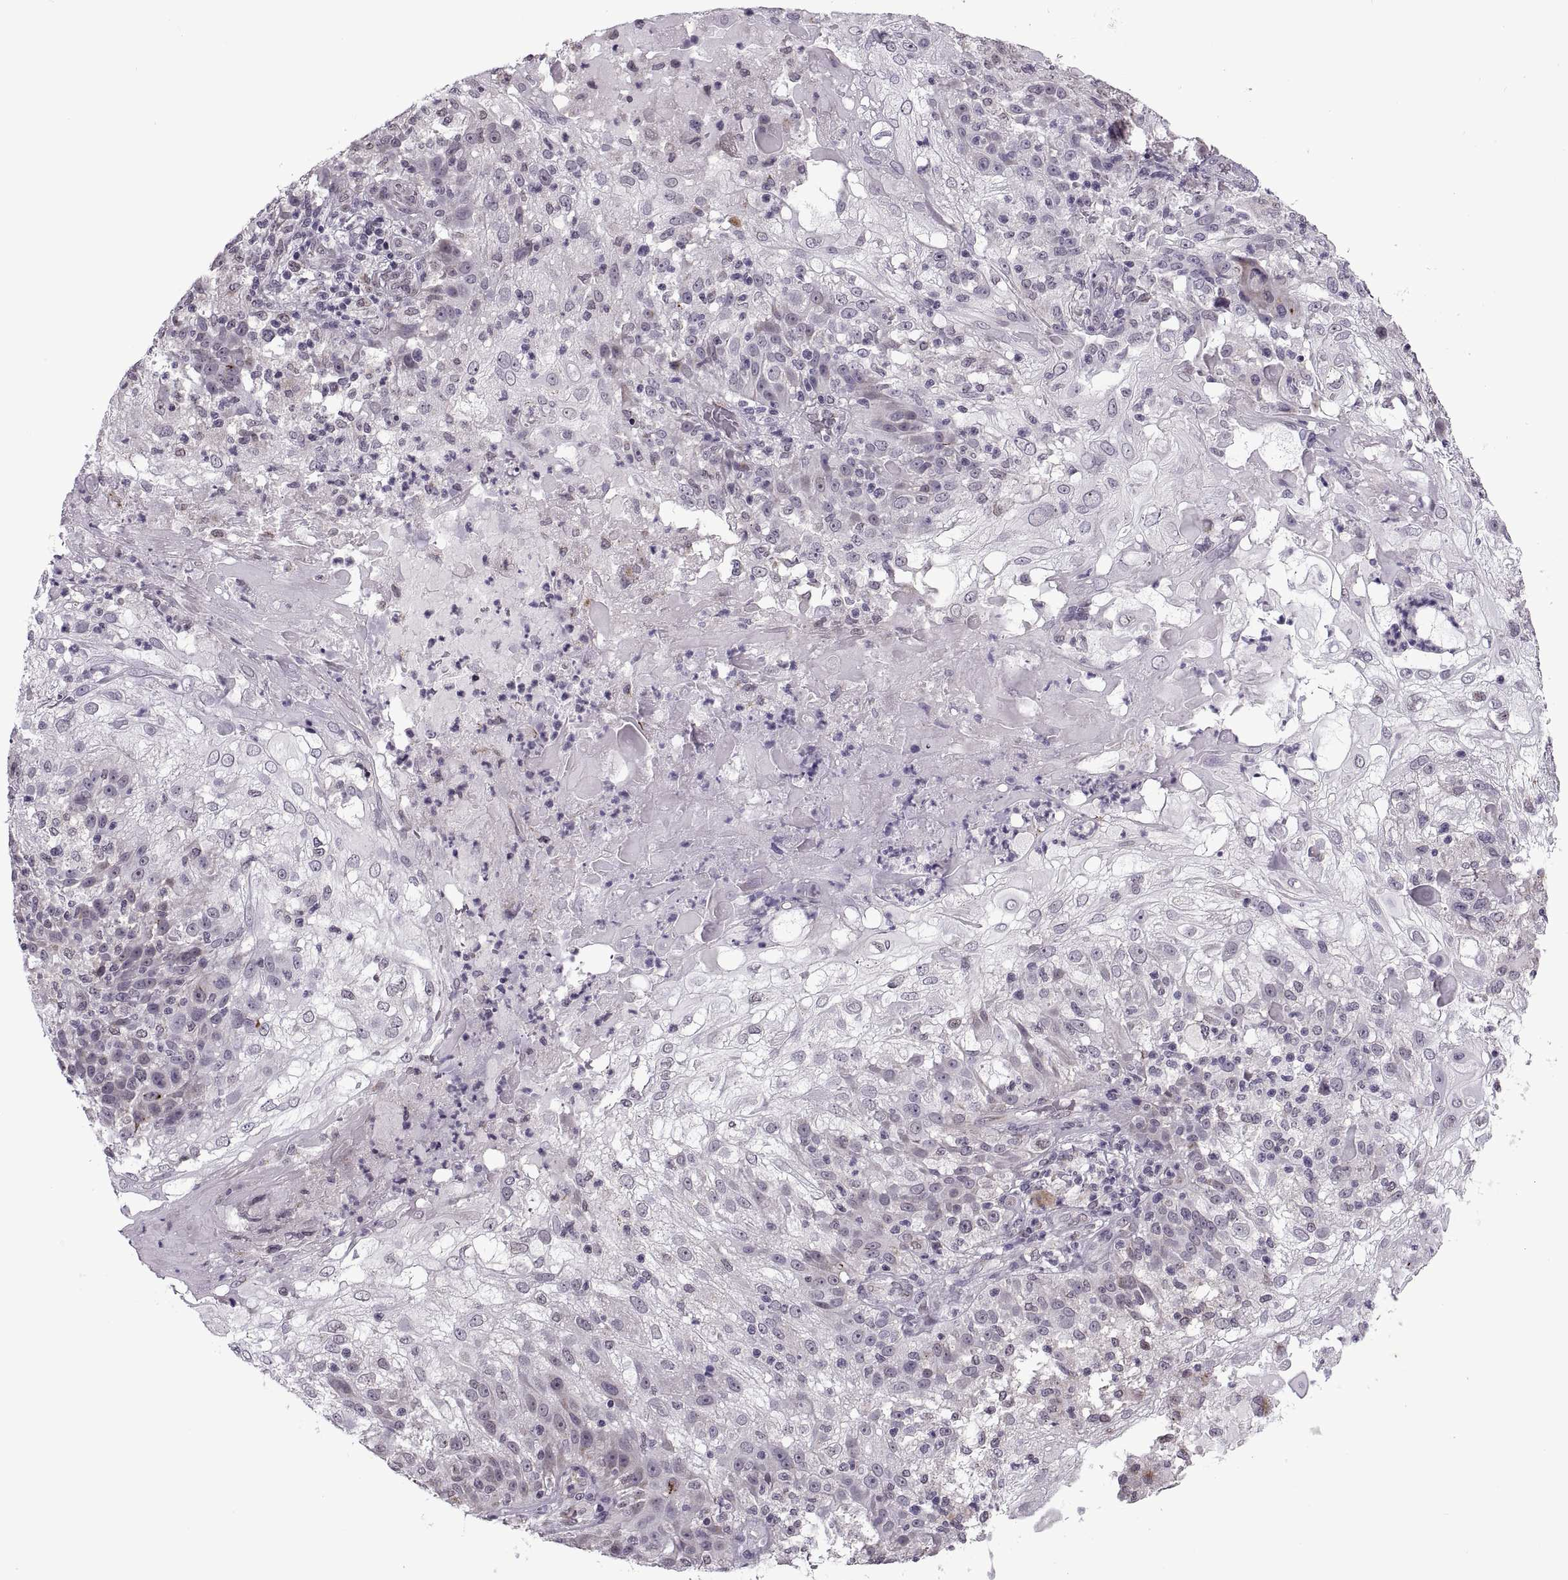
{"staining": {"intensity": "negative", "quantity": "none", "location": "none"}, "tissue": "skin cancer", "cell_type": "Tumor cells", "image_type": "cancer", "snomed": [{"axis": "morphology", "description": "Normal tissue, NOS"}, {"axis": "morphology", "description": "Squamous cell carcinoma, NOS"}, {"axis": "topography", "description": "Skin"}], "caption": "Immunohistochemistry (IHC) image of neoplastic tissue: human skin squamous cell carcinoma stained with DAB (3,3'-diaminobenzidine) shows no significant protein positivity in tumor cells. Nuclei are stained in blue.", "gene": "PRSS37", "patient": {"sex": "female", "age": 83}}